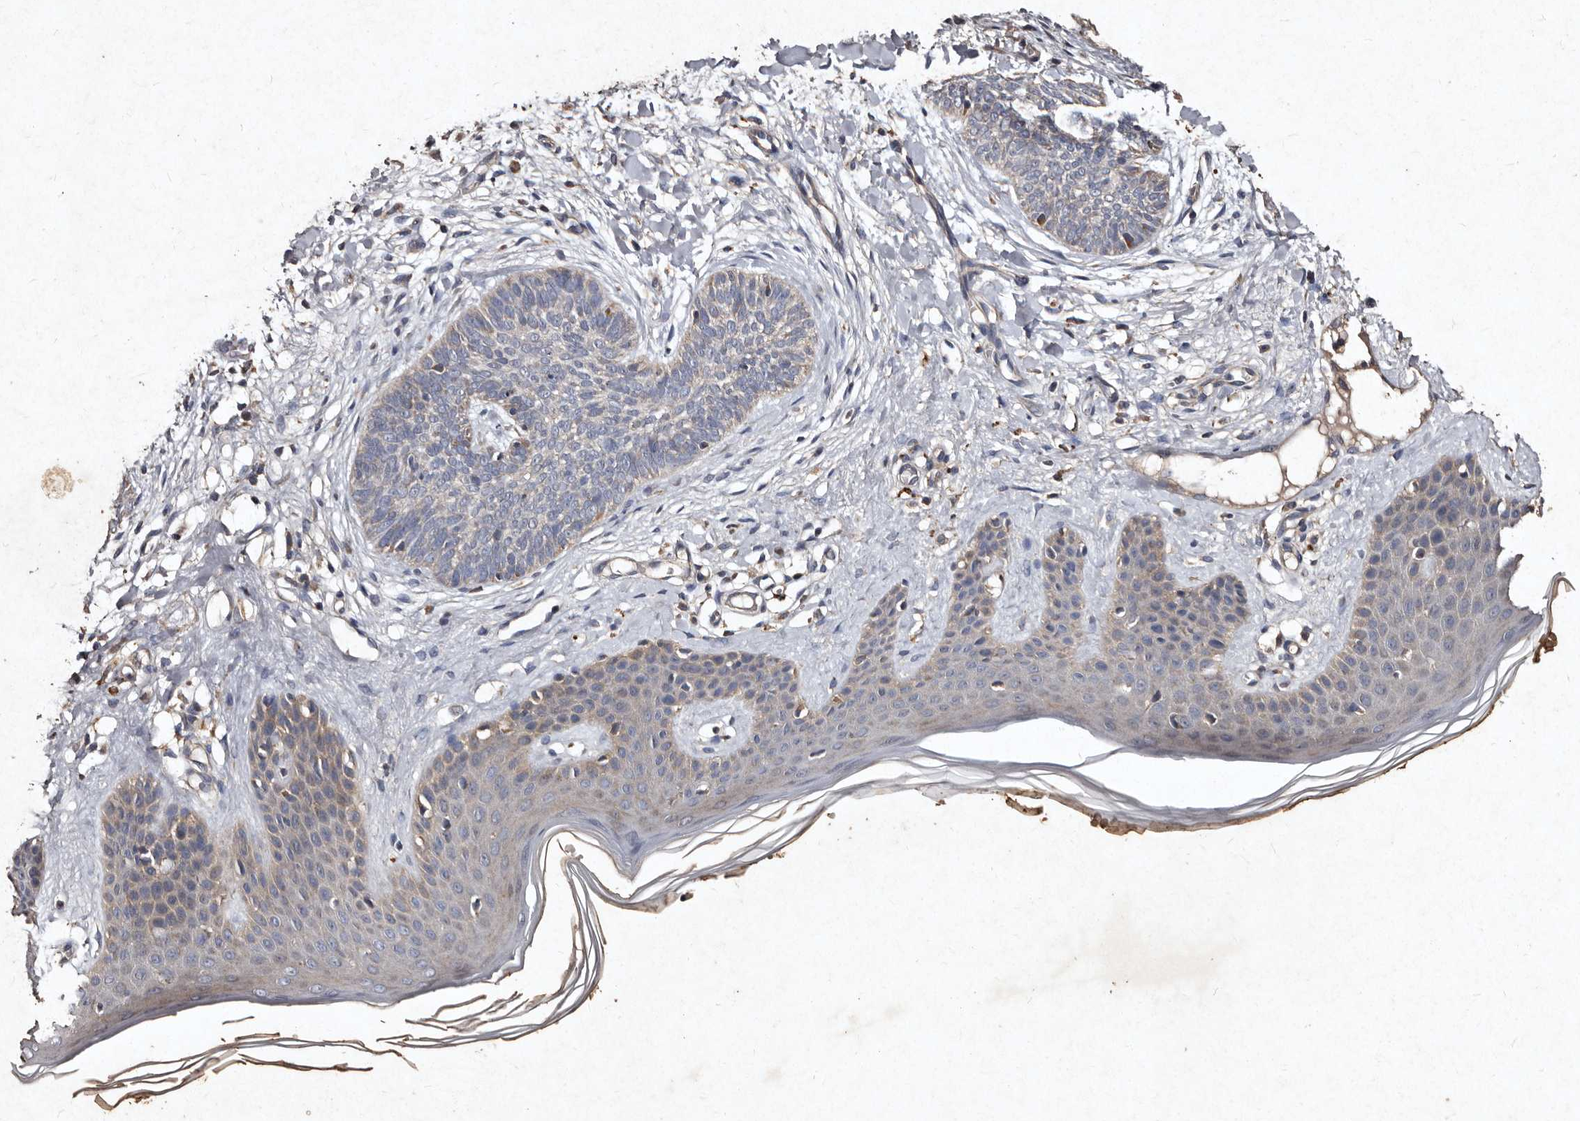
{"staining": {"intensity": "negative", "quantity": "none", "location": "none"}, "tissue": "skin cancer", "cell_type": "Tumor cells", "image_type": "cancer", "snomed": [{"axis": "morphology", "description": "Basal cell carcinoma"}, {"axis": "topography", "description": "Skin"}], "caption": "The micrograph exhibits no significant positivity in tumor cells of skin cancer (basal cell carcinoma). (DAB immunohistochemistry (IHC) with hematoxylin counter stain).", "gene": "TFB1M", "patient": {"sex": "female", "age": 59}}